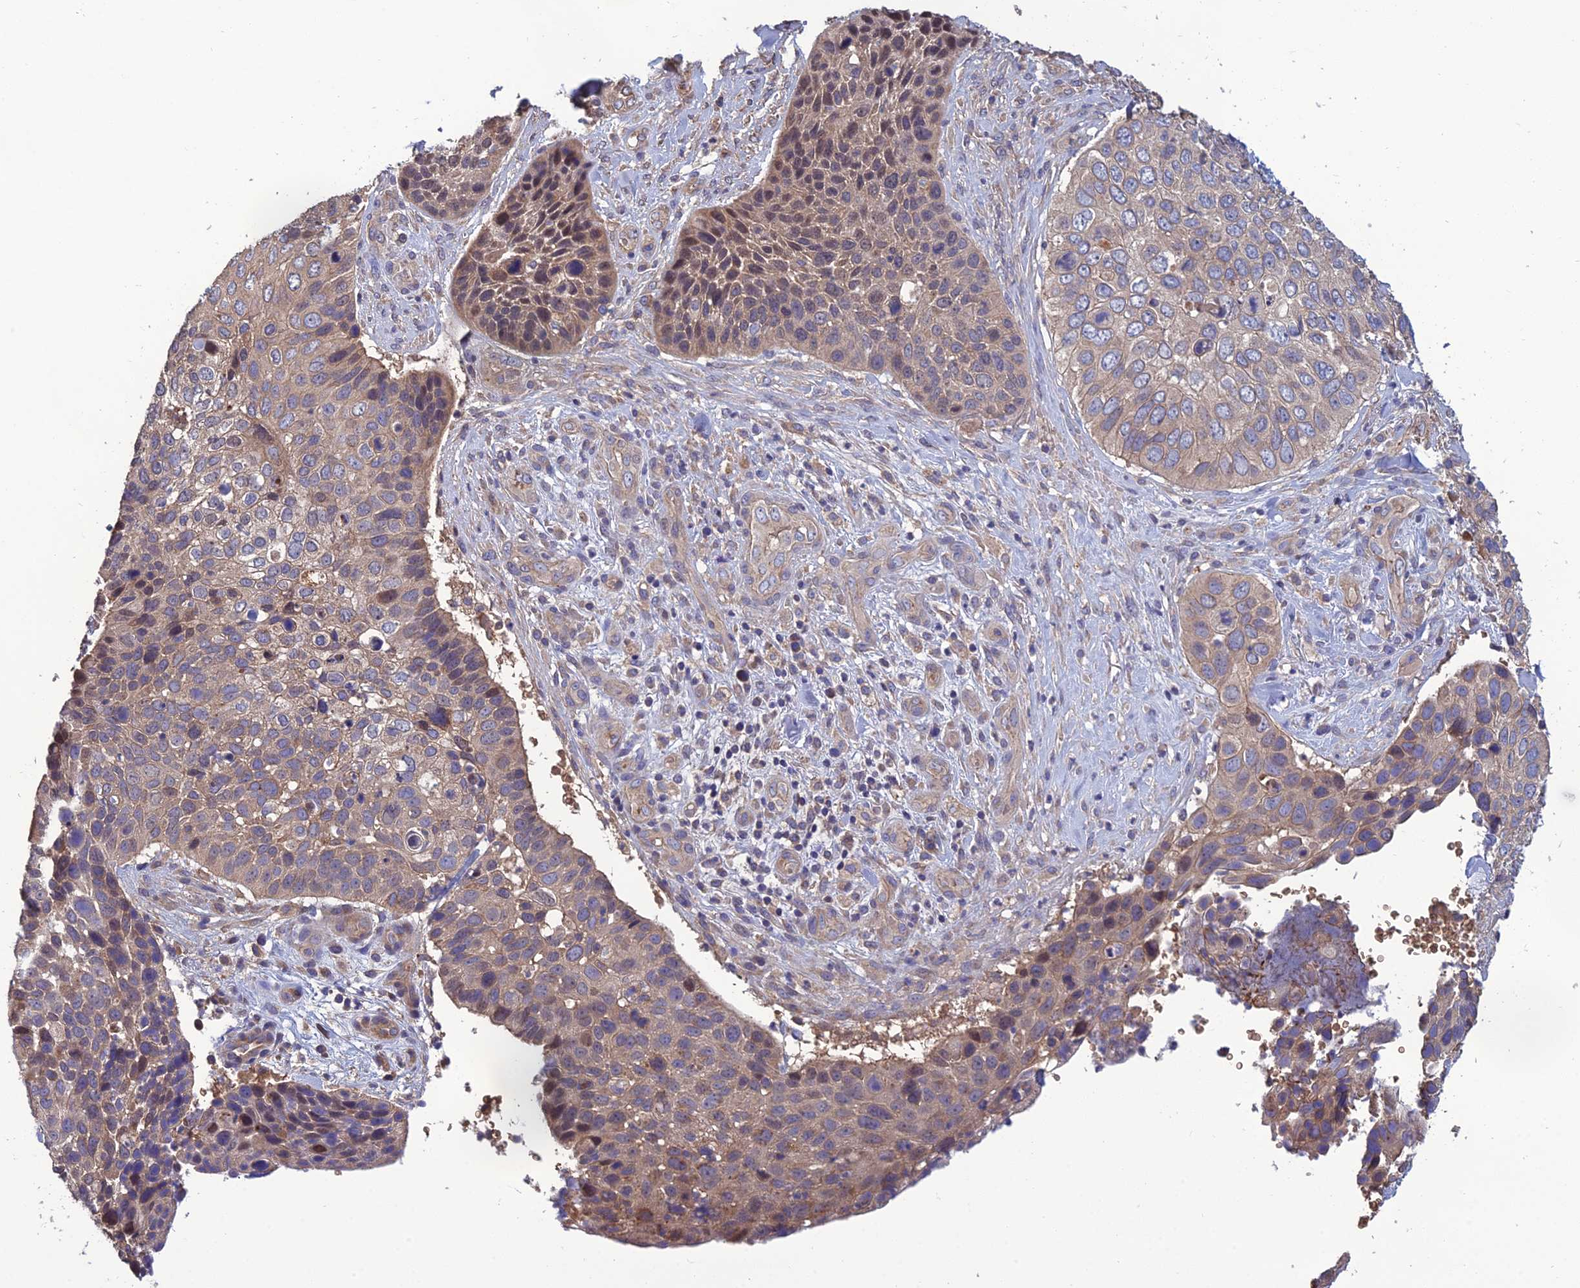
{"staining": {"intensity": "weak", "quantity": "<25%", "location": "cytoplasmic/membranous"}, "tissue": "skin cancer", "cell_type": "Tumor cells", "image_type": "cancer", "snomed": [{"axis": "morphology", "description": "Basal cell carcinoma"}, {"axis": "topography", "description": "Skin"}], "caption": "The micrograph reveals no significant expression in tumor cells of skin cancer (basal cell carcinoma).", "gene": "GALR2", "patient": {"sex": "female", "age": 74}}